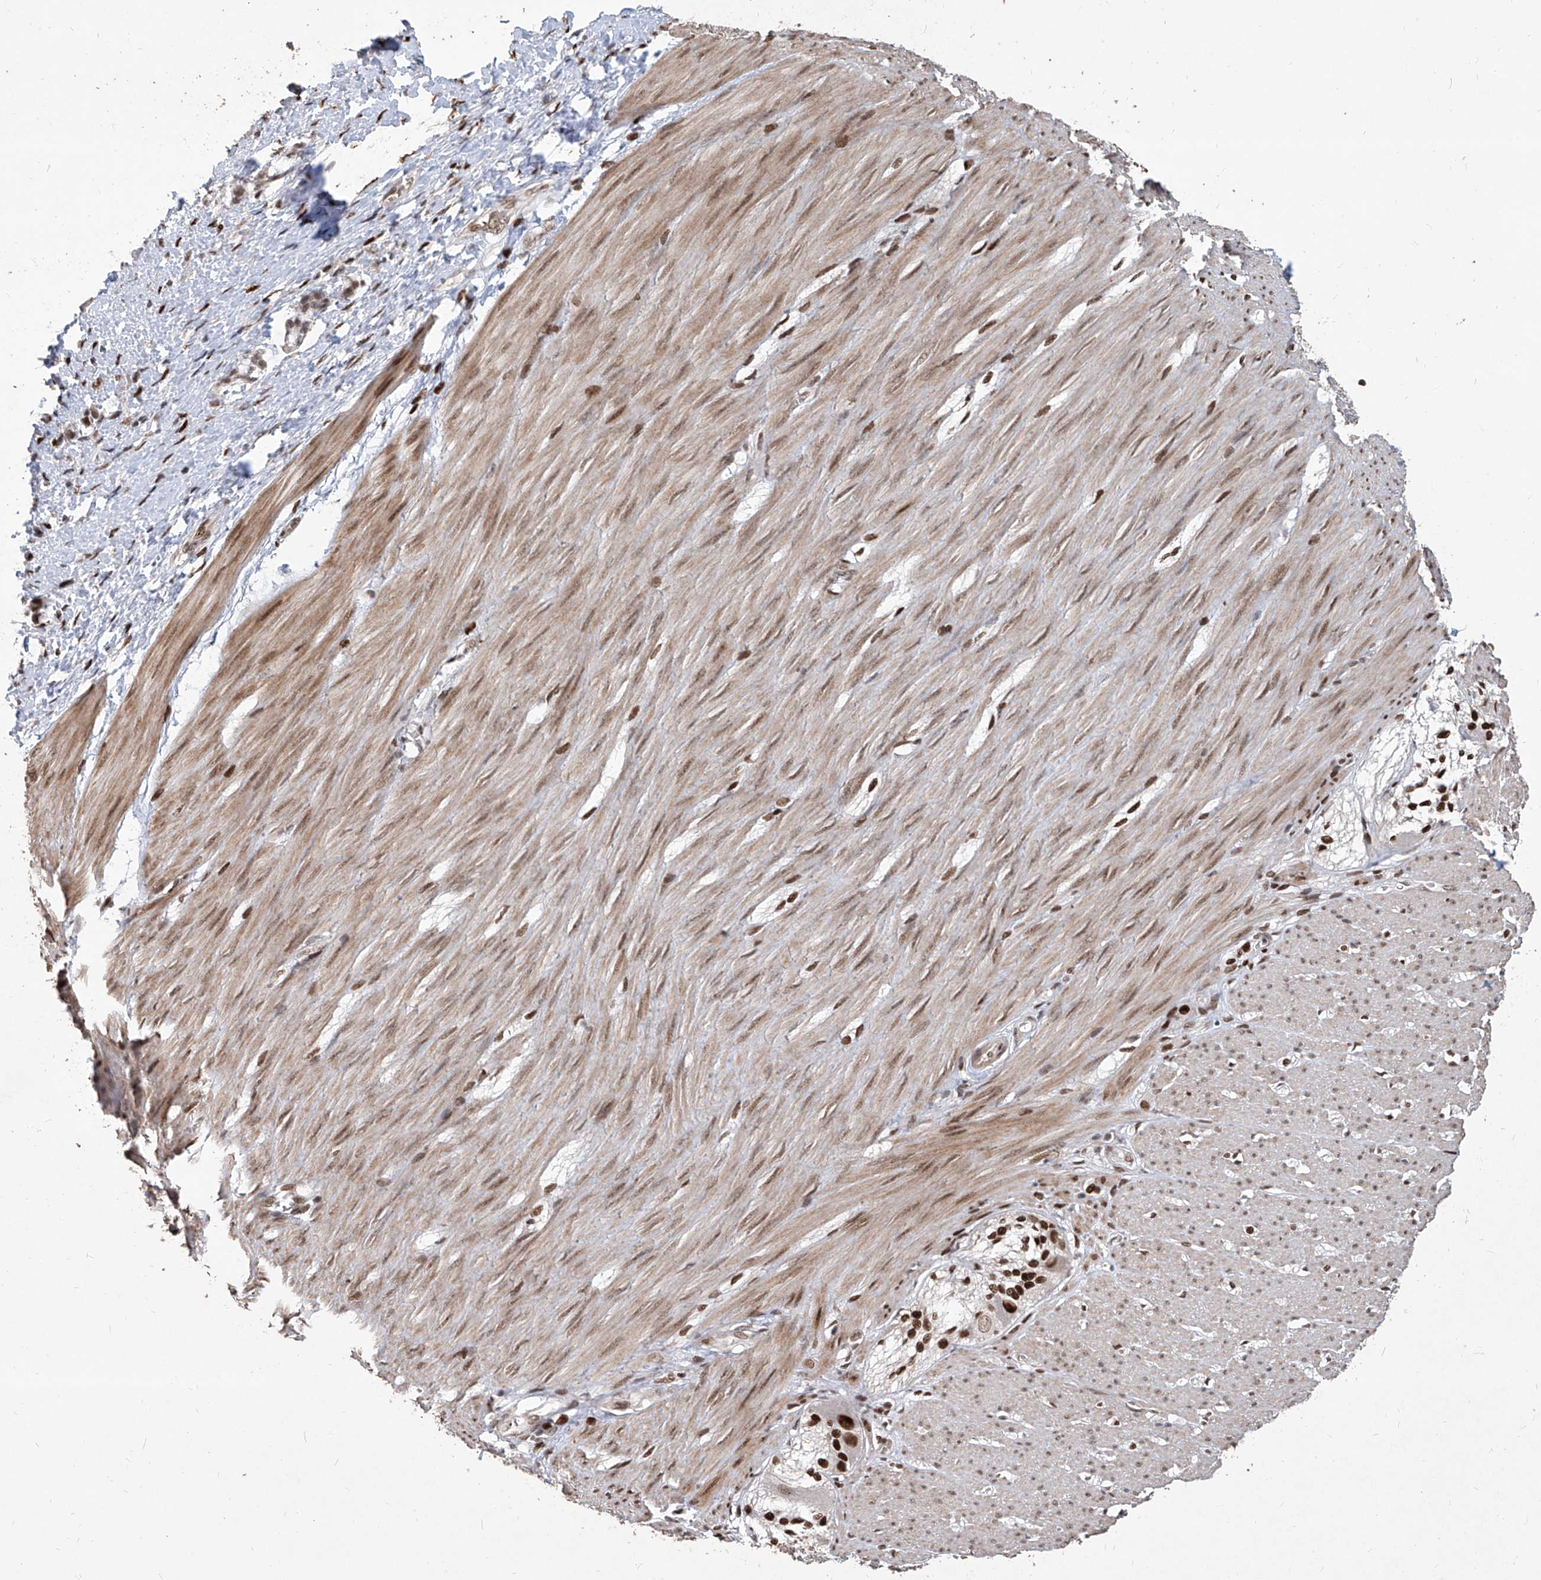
{"staining": {"intensity": "moderate", "quantity": ">75%", "location": "nuclear"}, "tissue": "smooth muscle", "cell_type": "Smooth muscle cells", "image_type": "normal", "snomed": [{"axis": "morphology", "description": "Normal tissue, NOS"}, {"axis": "morphology", "description": "Adenocarcinoma, NOS"}, {"axis": "topography", "description": "Colon"}, {"axis": "topography", "description": "Peripheral nerve tissue"}], "caption": "Immunohistochemical staining of benign human smooth muscle displays medium levels of moderate nuclear positivity in approximately >75% of smooth muscle cells. The staining was performed using DAB (3,3'-diaminobenzidine), with brown indicating positive protein expression. Nuclei are stained blue with hematoxylin.", "gene": "IRF2", "patient": {"sex": "male", "age": 14}}